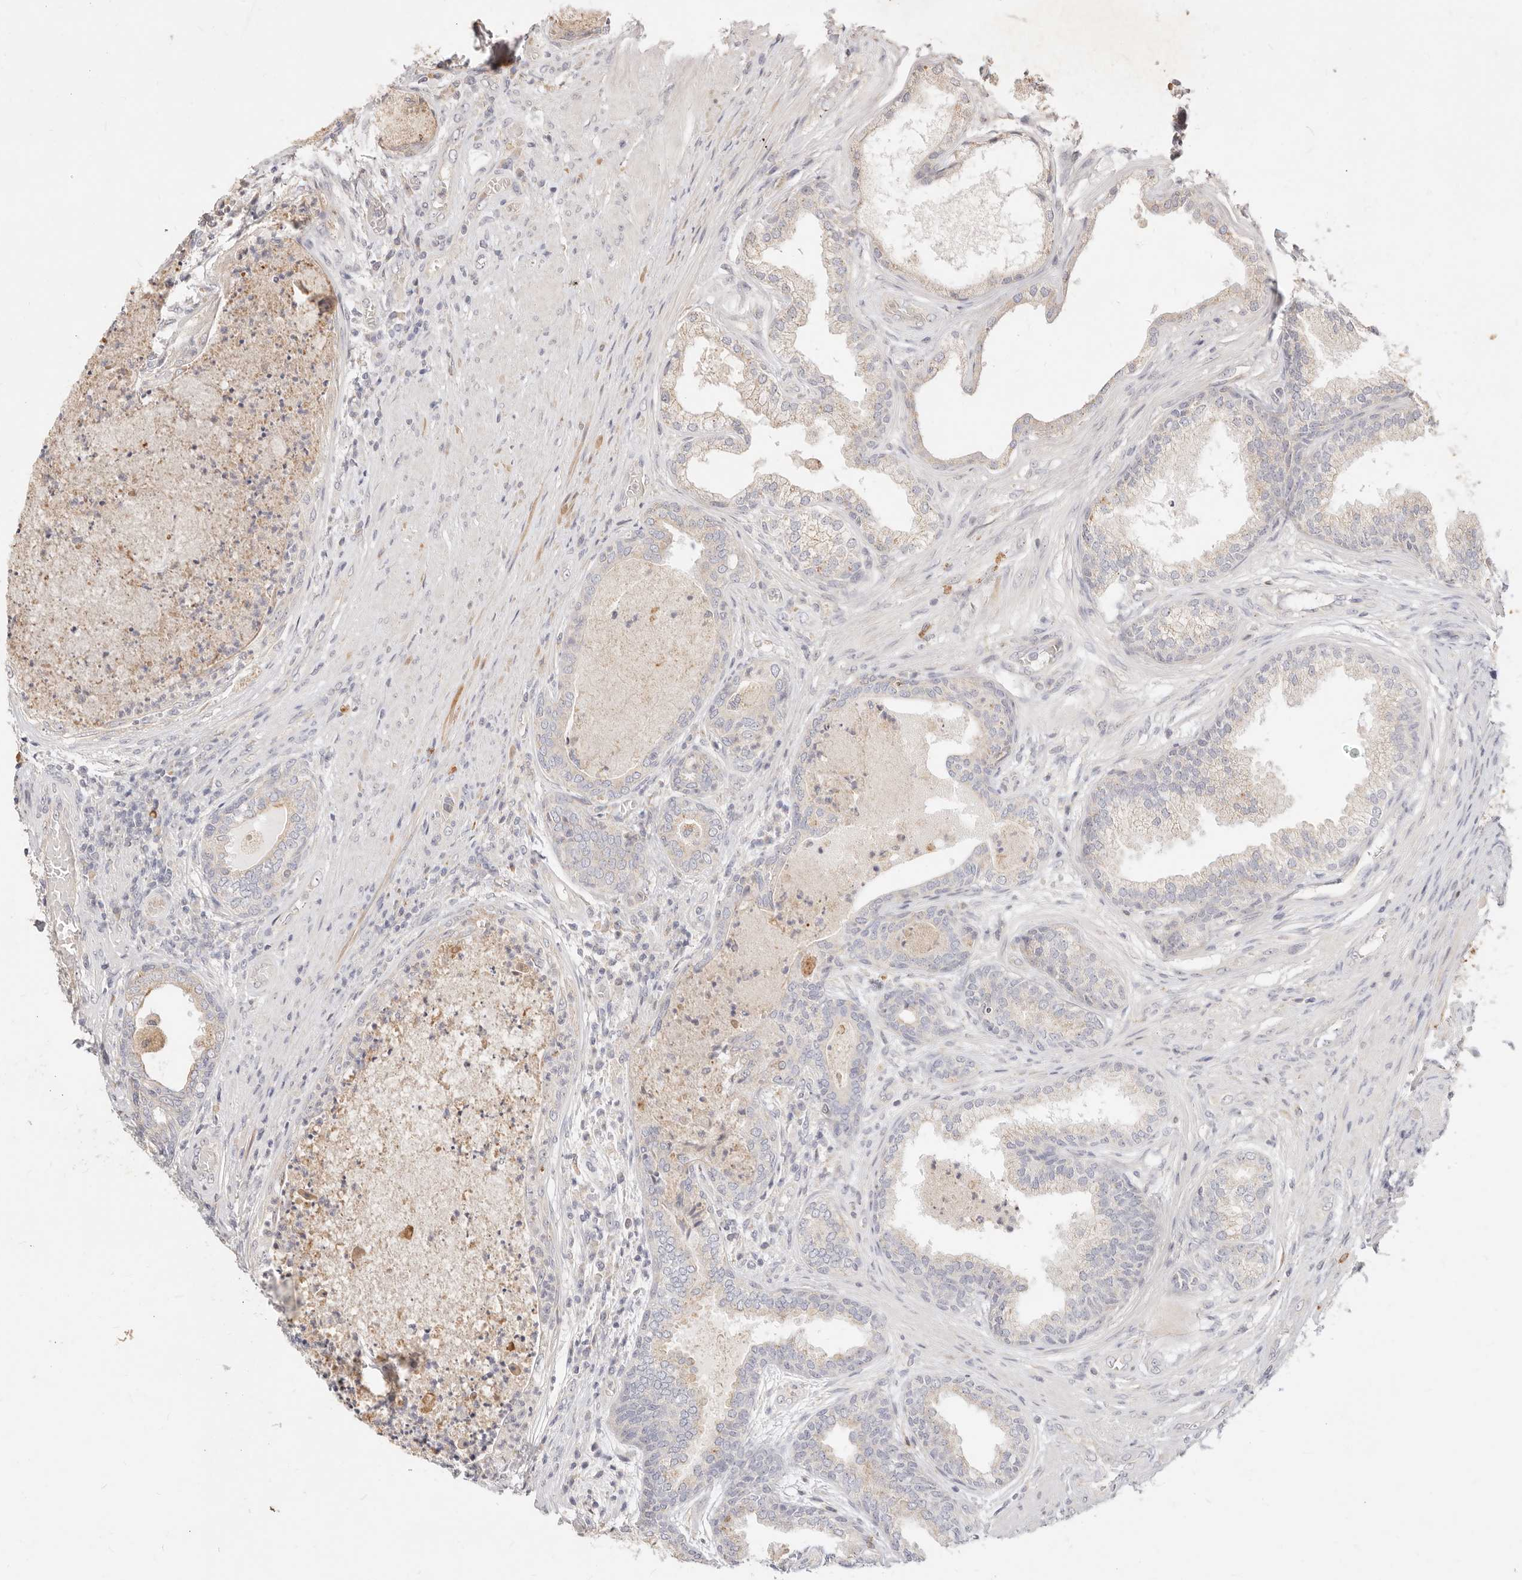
{"staining": {"intensity": "weak", "quantity": "25%-75%", "location": "cytoplasmic/membranous"}, "tissue": "prostate", "cell_type": "Glandular cells", "image_type": "normal", "snomed": [{"axis": "morphology", "description": "Normal tissue, NOS"}, {"axis": "topography", "description": "Prostate"}], "caption": "Normal prostate demonstrates weak cytoplasmic/membranous expression in about 25%-75% of glandular cells.", "gene": "ACOX1", "patient": {"sex": "male", "age": 76}}